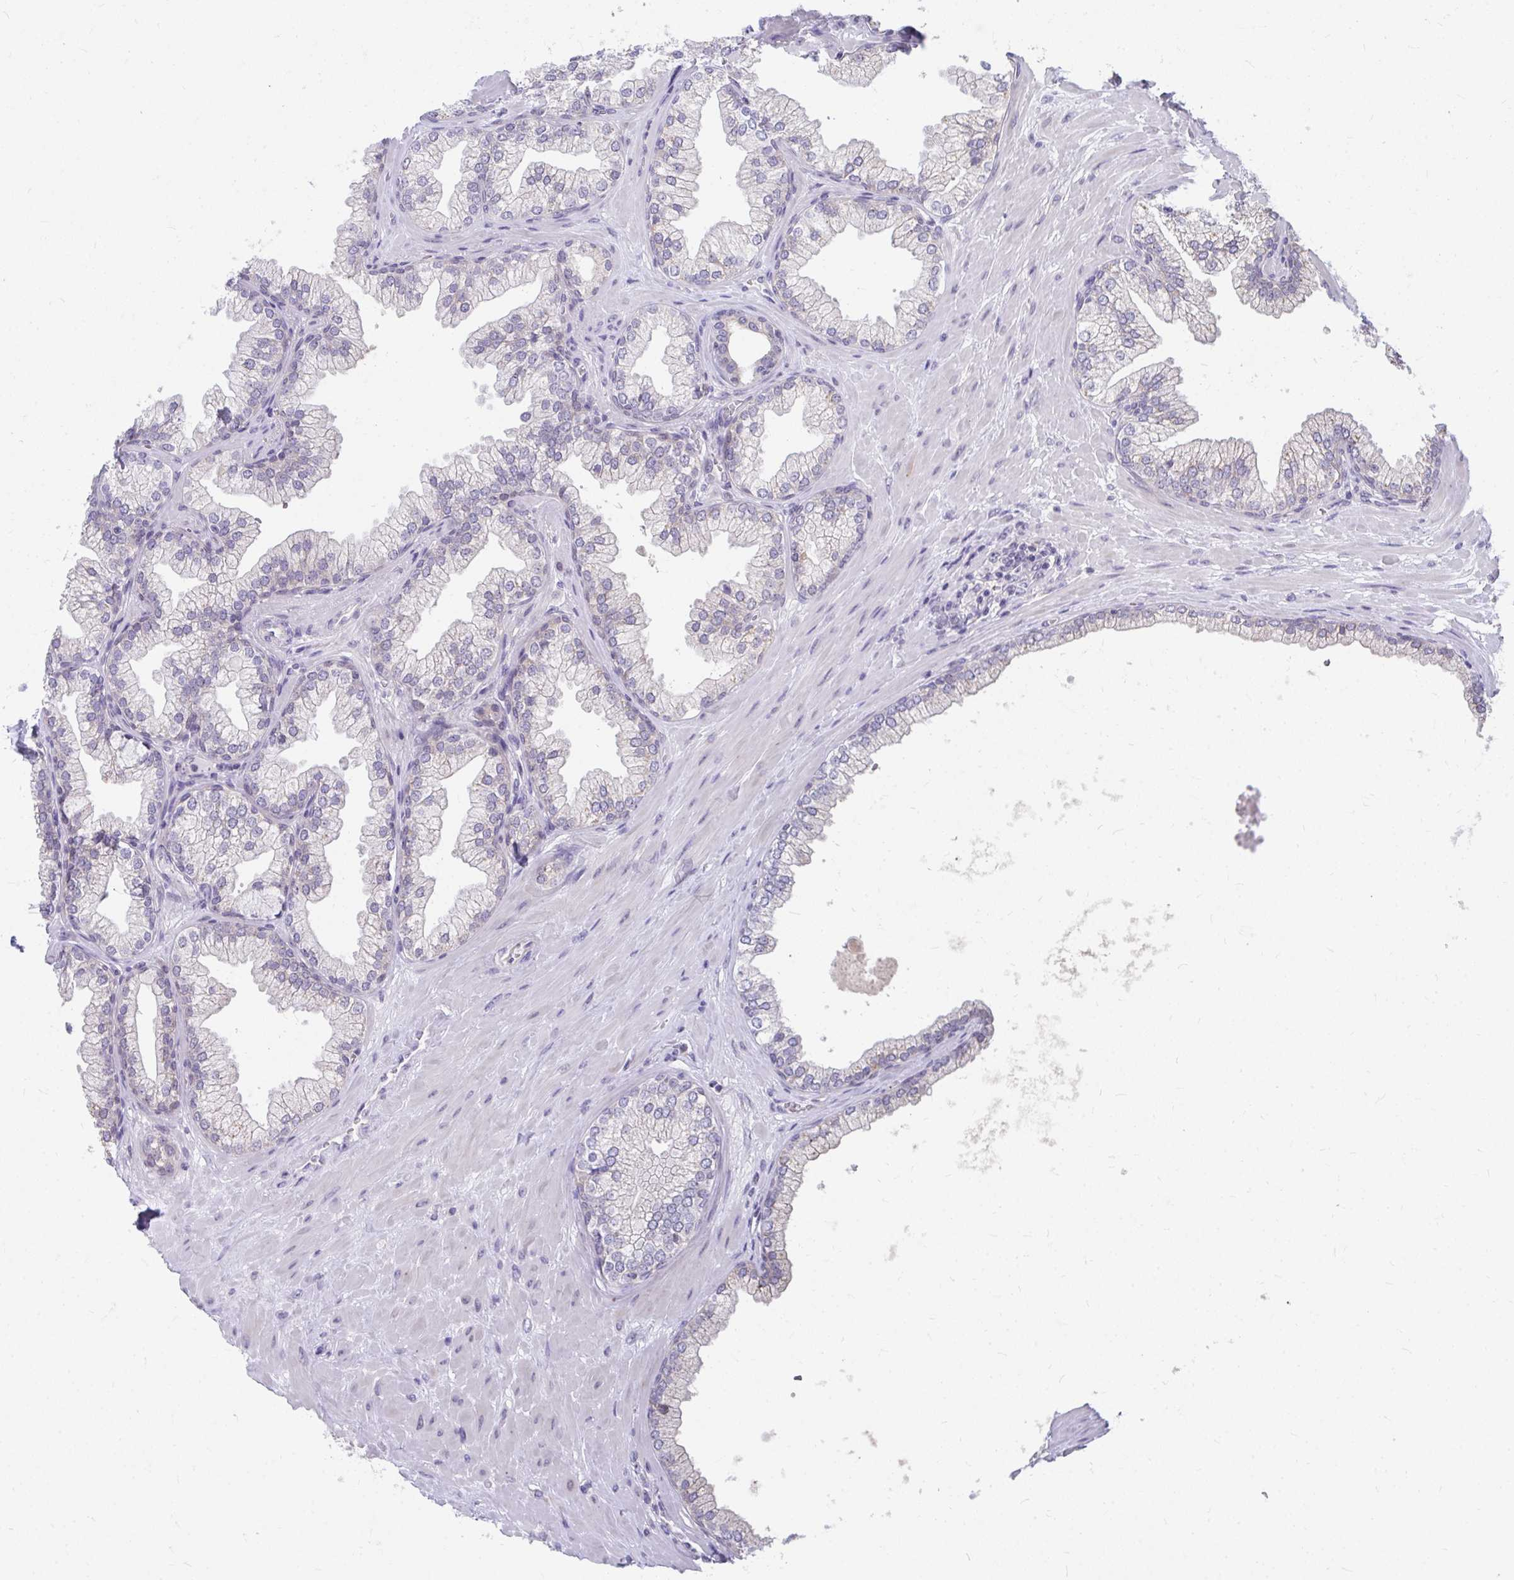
{"staining": {"intensity": "weak", "quantity": "<25%", "location": "cytoplasmic/membranous"}, "tissue": "prostate", "cell_type": "Glandular cells", "image_type": "normal", "snomed": [{"axis": "morphology", "description": "Normal tissue, NOS"}, {"axis": "topography", "description": "Prostate"}, {"axis": "topography", "description": "Peripheral nerve tissue"}], "caption": "This is a image of immunohistochemistry staining of normal prostate, which shows no expression in glandular cells.", "gene": "MROH8", "patient": {"sex": "male", "age": 61}}